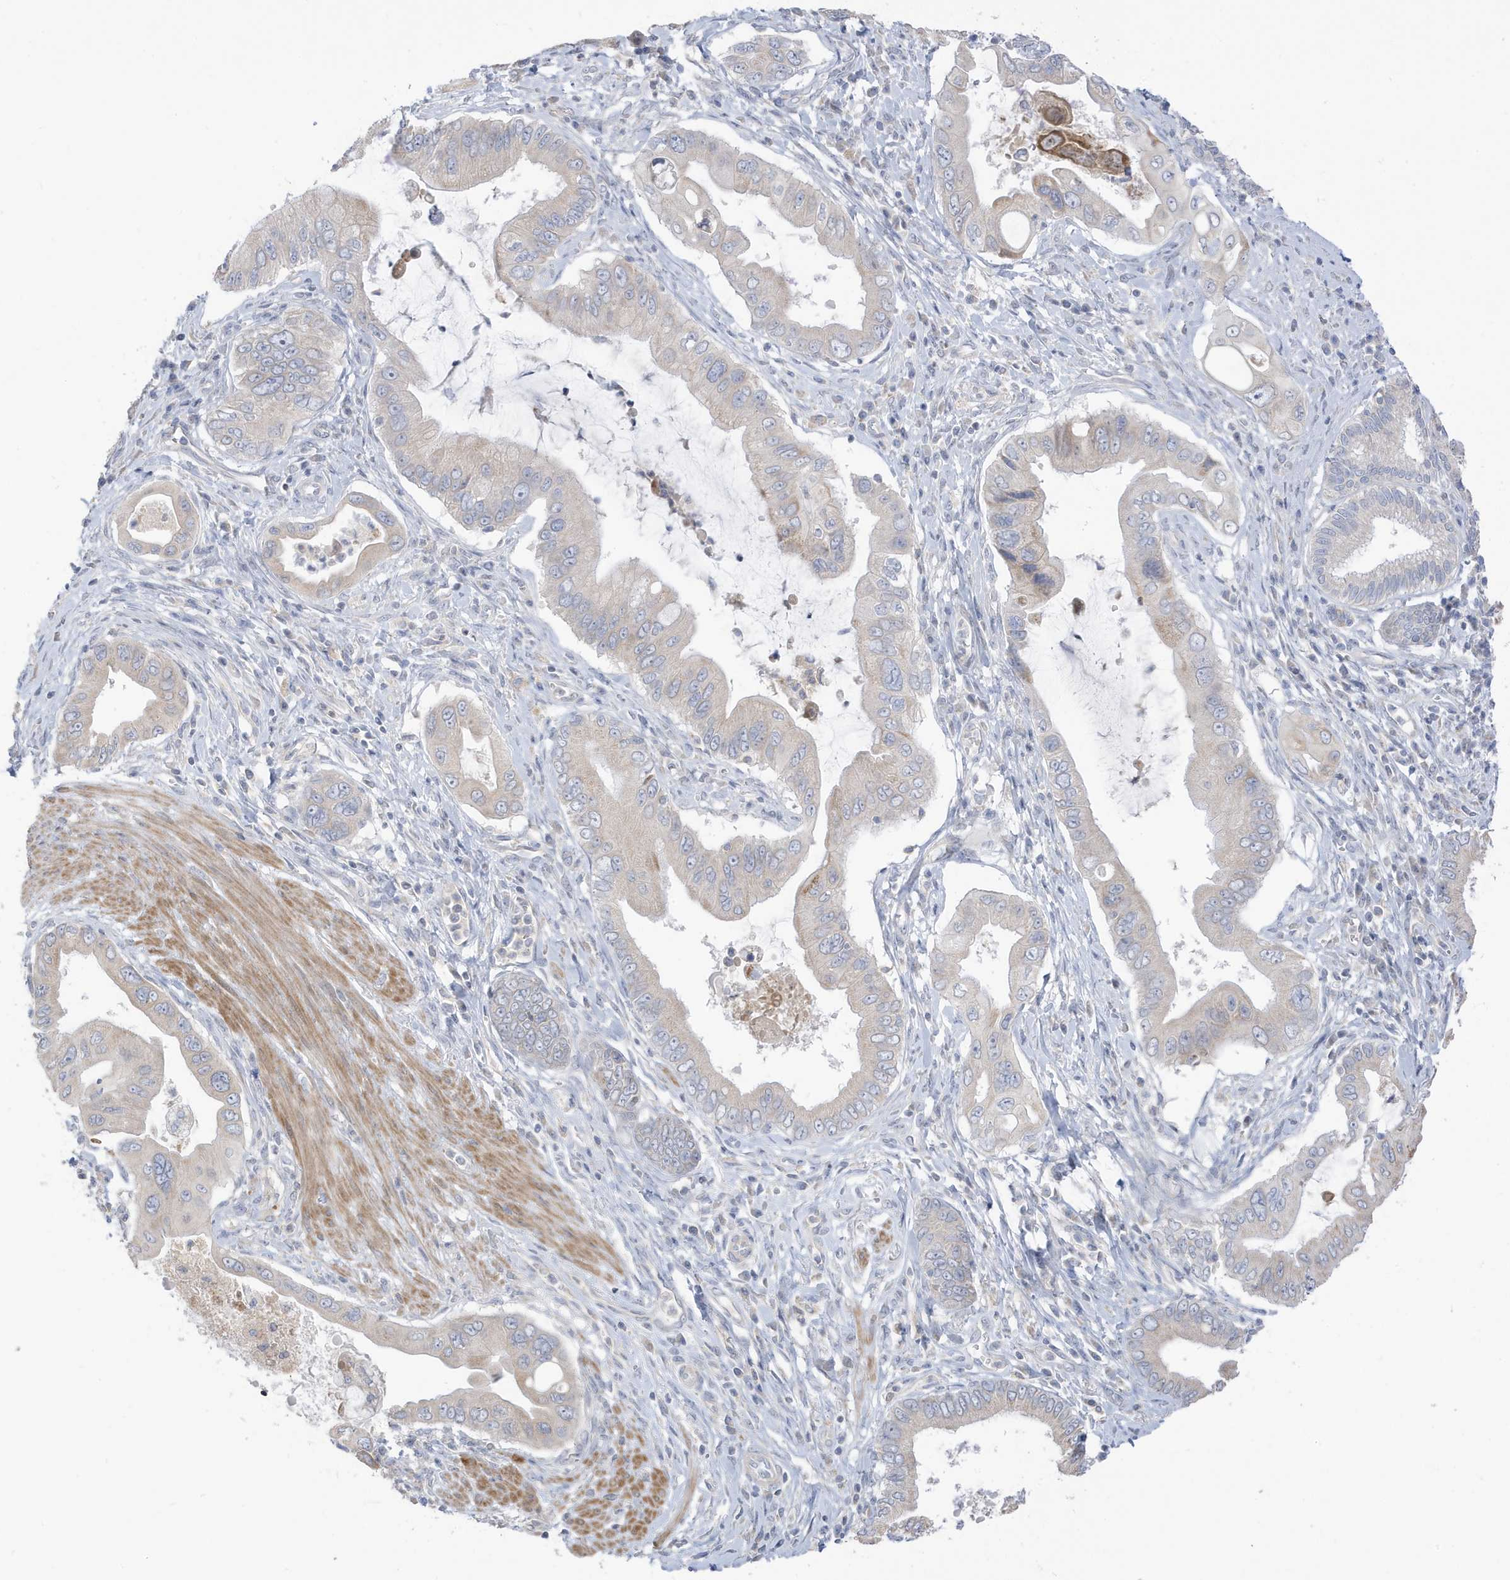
{"staining": {"intensity": "negative", "quantity": "none", "location": "none"}, "tissue": "pancreatic cancer", "cell_type": "Tumor cells", "image_type": "cancer", "snomed": [{"axis": "morphology", "description": "Adenocarcinoma, NOS"}, {"axis": "topography", "description": "Pancreas"}], "caption": "This is a histopathology image of immunohistochemistry (IHC) staining of pancreatic cancer, which shows no positivity in tumor cells.", "gene": "ATP13A5", "patient": {"sex": "male", "age": 78}}